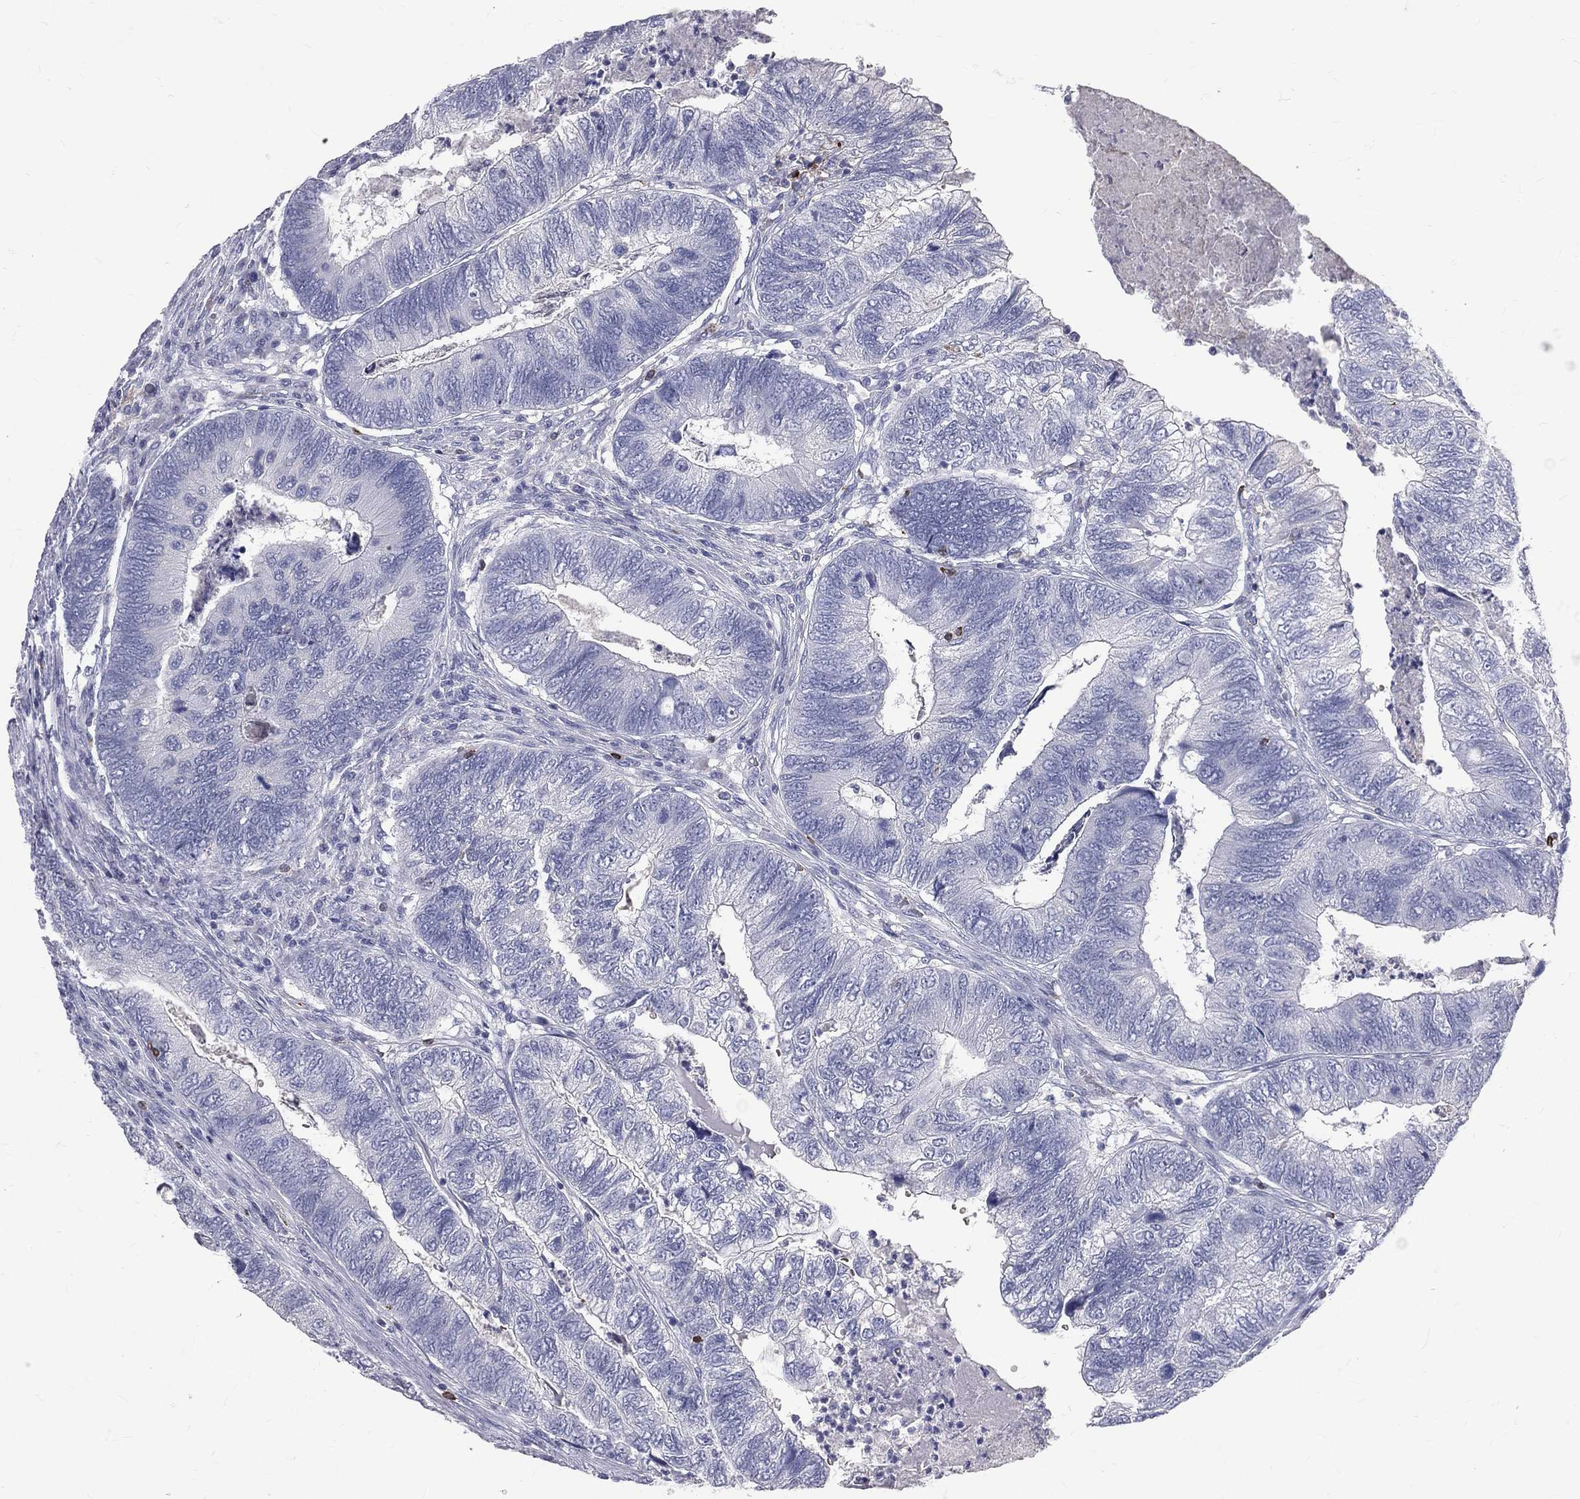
{"staining": {"intensity": "negative", "quantity": "none", "location": "none"}, "tissue": "colorectal cancer", "cell_type": "Tumor cells", "image_type": "cancer", "snomed": [{"axis": "morphology", "description": "Adenocarcinoma, NOS"}, {"axis": "topography", "description": "Colon"}], "caption": "DAB (3,3'-diaminobenzidine) immunohistochemical staining of colorectal cancer shows no significant positivity in tumor cells. The staining was performed using DAB (3,3'-diaminobenzidine) to visualize the protein expression in brown, while the nuclei were stained in blue with hematoxylin (Magnification: 20x).", "gene": "CTSW", "patient": {"sex": "female", "age": 67}}